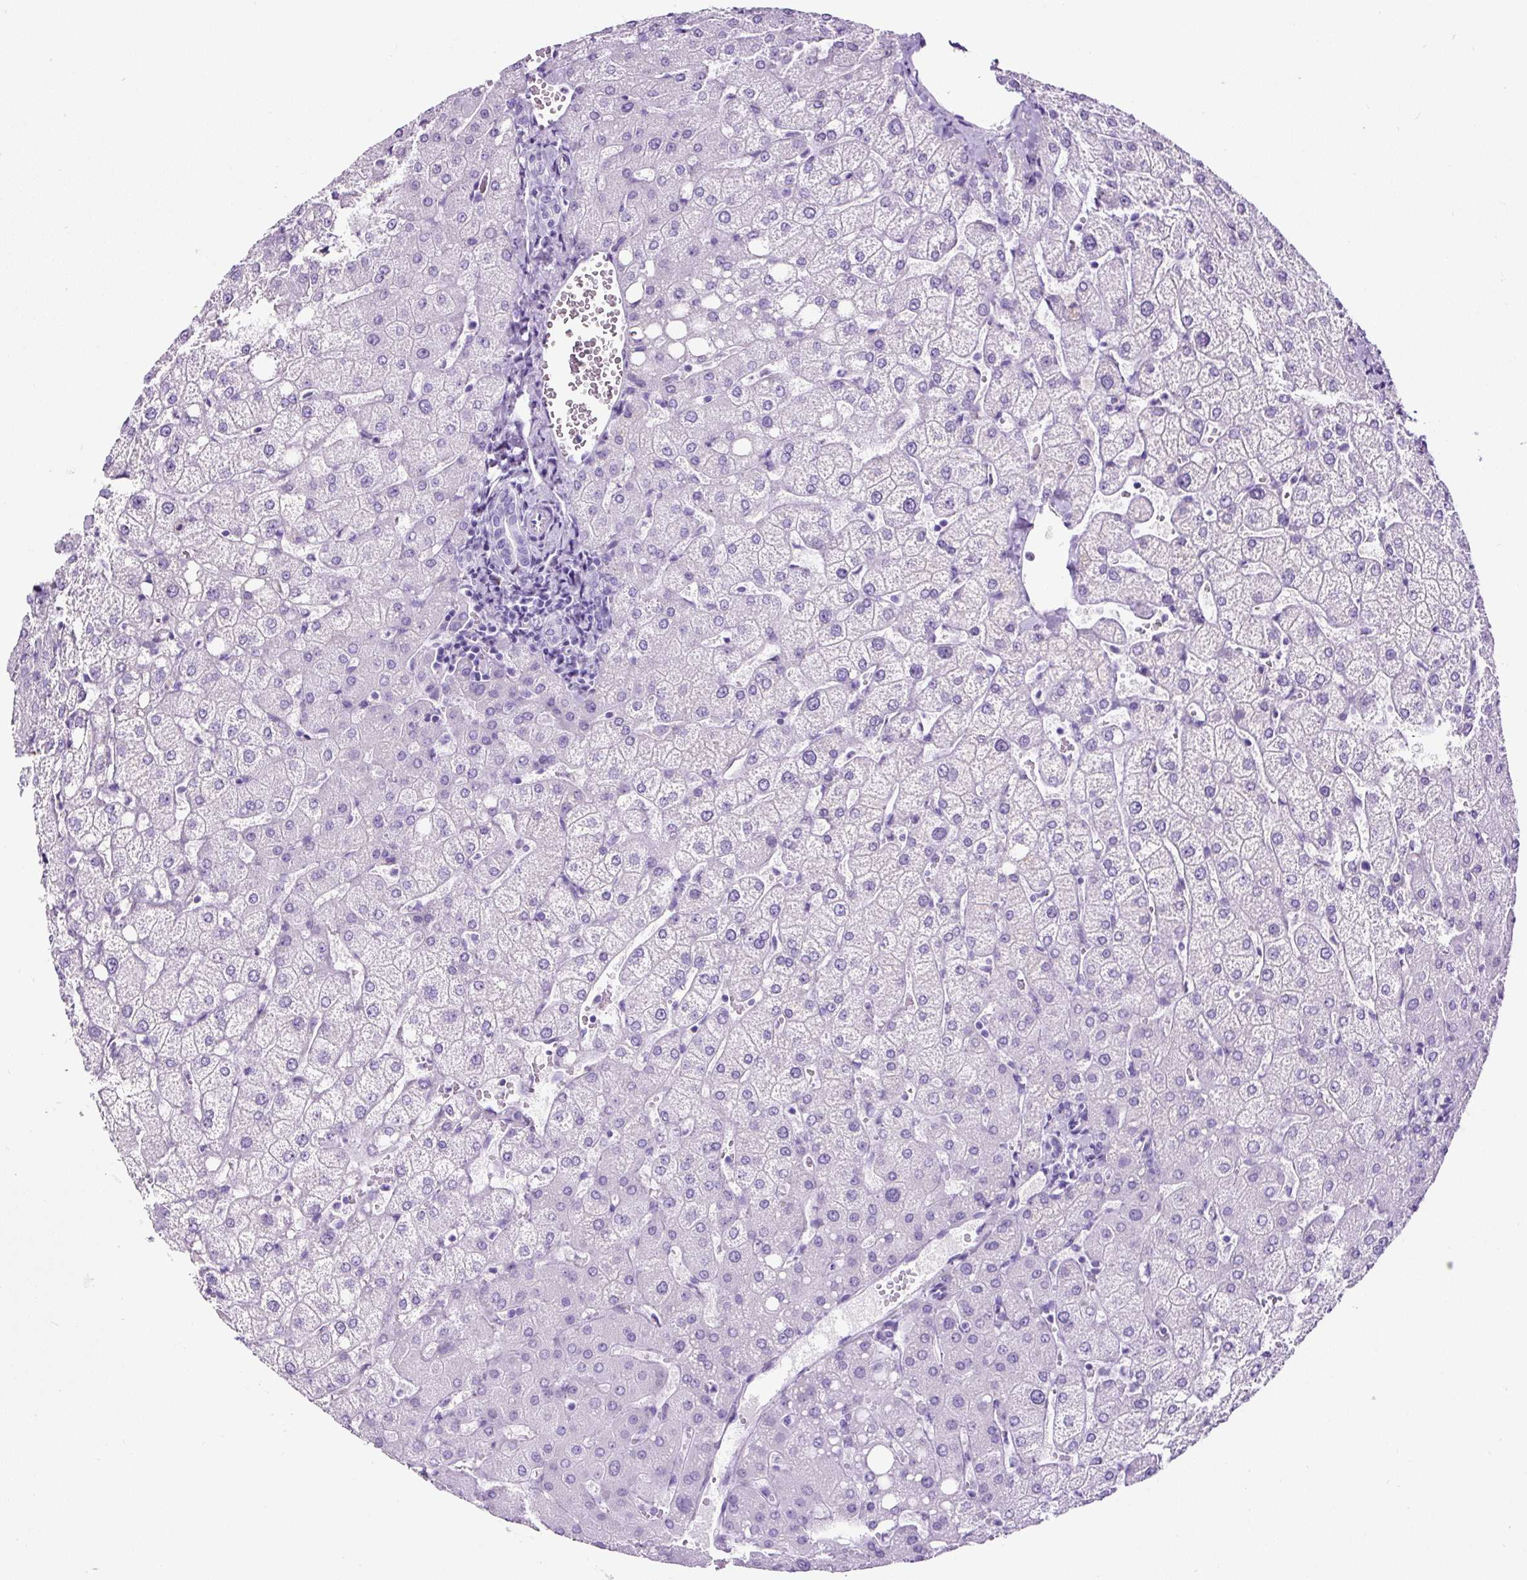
{"staining": {"intensity": "negative", "quantity": "none", "location": "none"}, "tissue": "liver", "cell_type": "Cholangiocytes", "image_type": "normal", "snomed": [{"axis": "morphology", "description": "Normal tissue, NOS"}, {"axis": "topography", "description": "Liver"}], "caption": "A high-resolution micrograph shows IHC staining of normal liver, which demonstrates no significant expression in cholangiocytes.", "gene": "TMEM200B", "patient": {"sex": "female", "age": 54}}